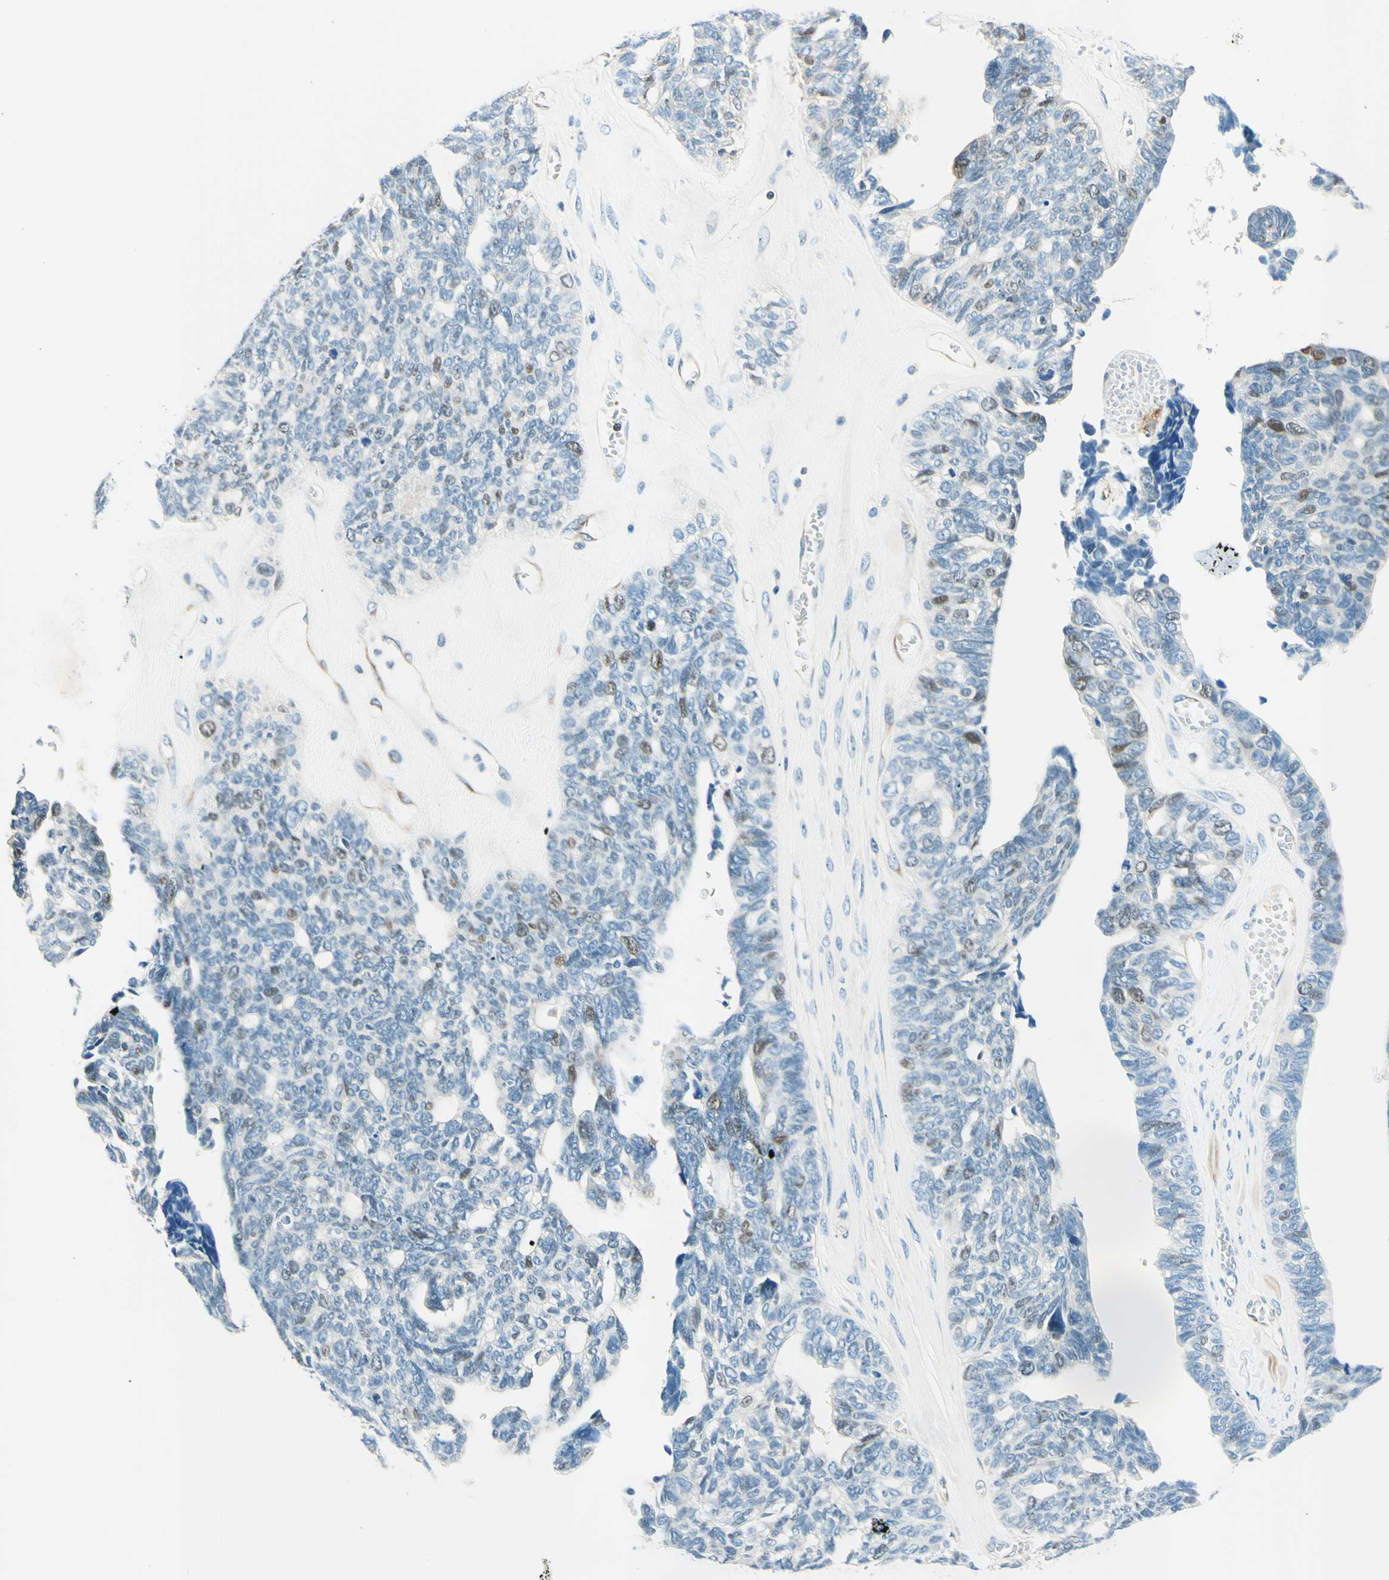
{"staining": {"intensity": "moderate", "quantity": "<25%", "location": "cytoplasmic/membranous,nuclear"}, "tissue": "ovarian cancer", "cell_type": "Tumor cells", "image_type": "cancer", "snomed": [{"axis": "morphology", "description": "Cystadenocarcinoma, serous, NOS"}, {"axis": "topography", "description": "Ovary"}], "caption": "Serous cystadenocarcinoma (ovarian) was stained to show a protein in brown. There is low levels of moderate cytoplasmic/membranous and nuclear staining in approximately <25% of tumor cells.", "gene": "TAOK2", "patient": {"sex": "female", "age": 79}}